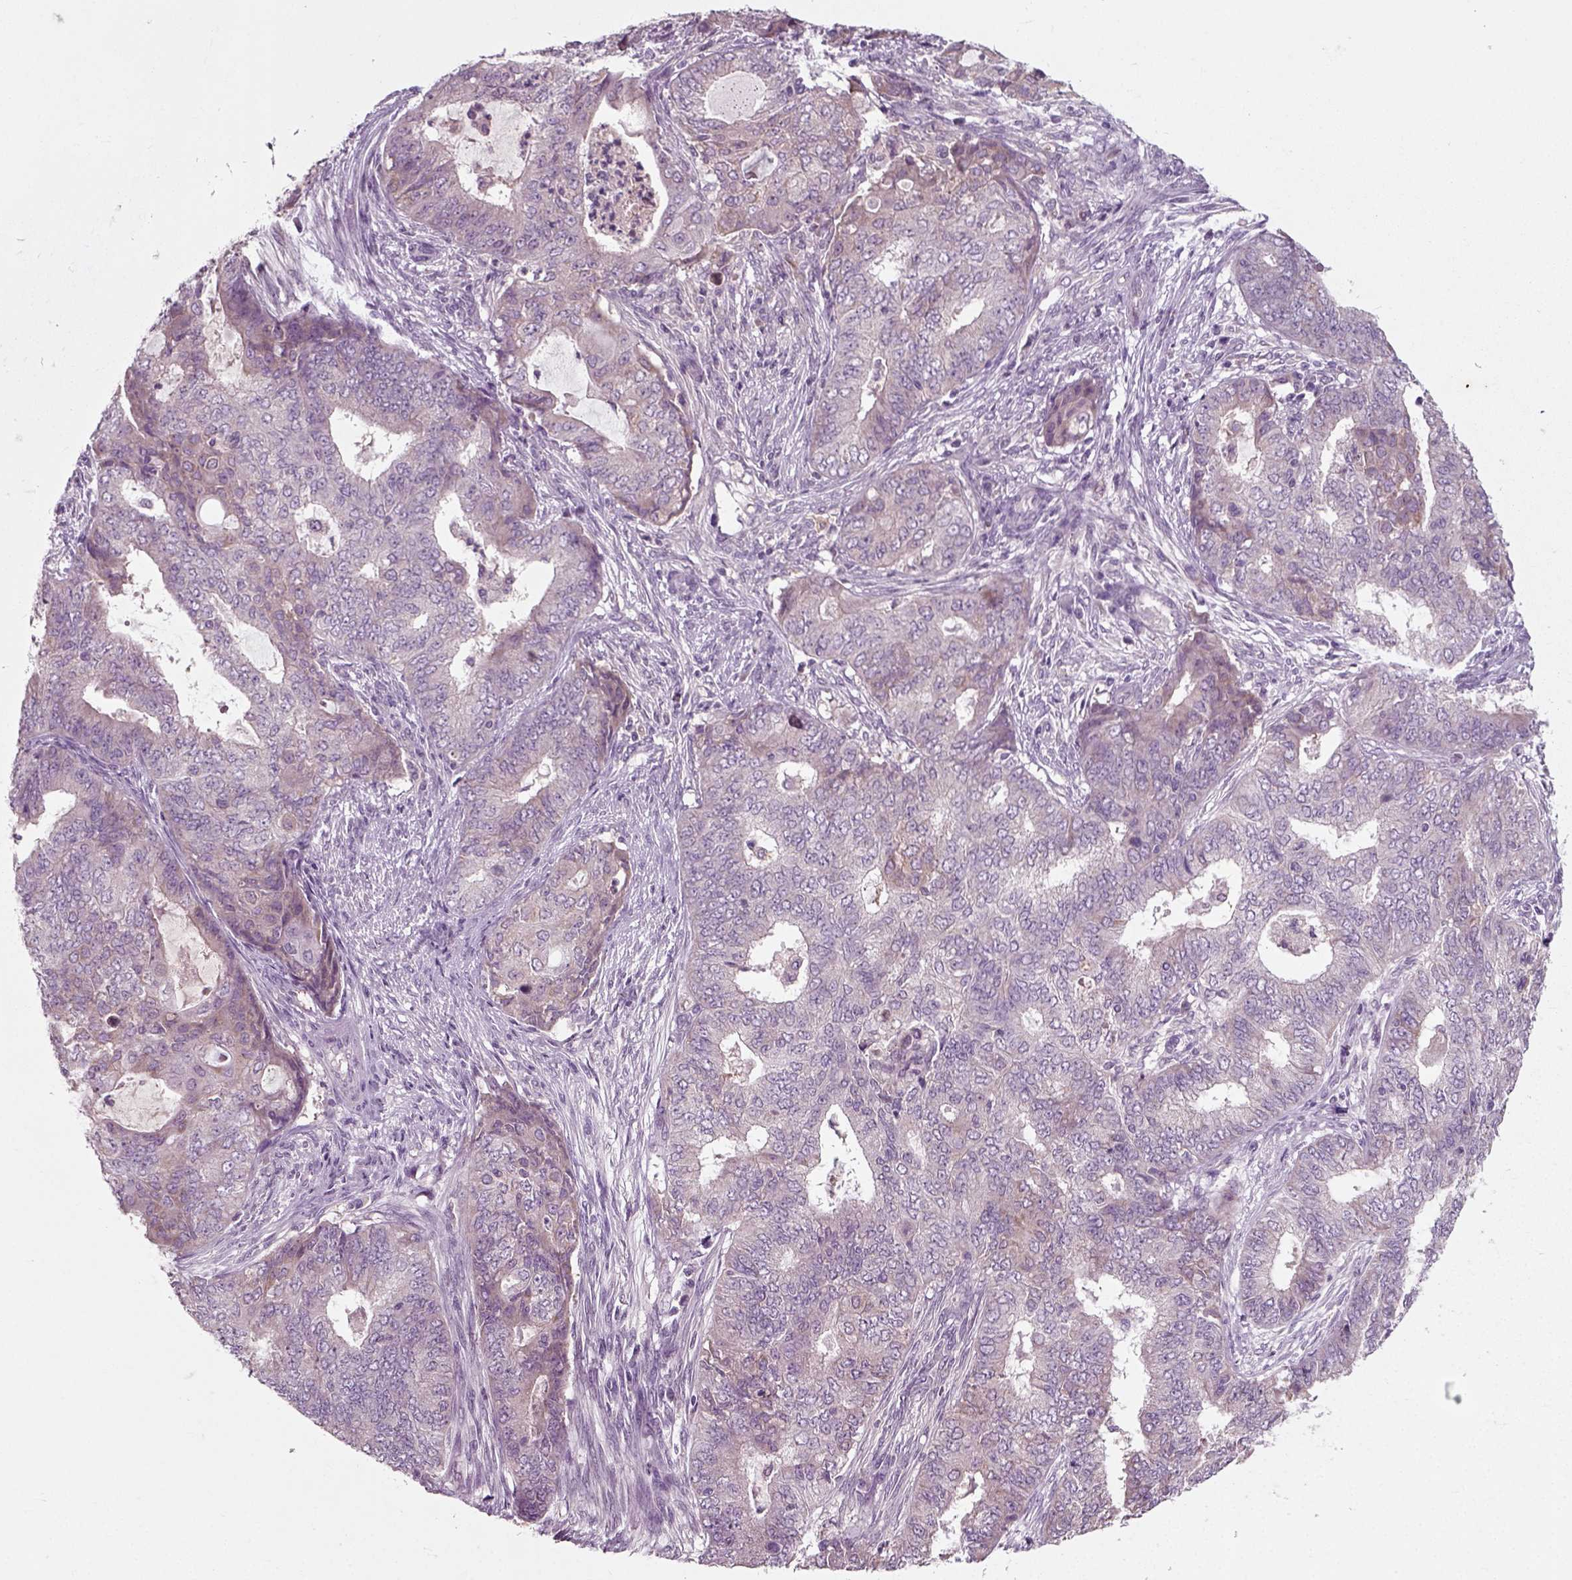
{"staining": {"intensity": "moderate", "quantity": "<25%", "location": "cytoplasmic/membranous"}, "tissue": "endometrial cancer", "cell_type": "Tumor cells", "image_type": "cancer", "snomed": [{"axis": "morphology", "description": "Adenocarcinoma, NOS"}, {"axis": "topography", "description": "Endometrium"}], "caption": "Brown immunohistochemical staining in human endometrial cancer (adenocarcinoma) shows moderate cytoplasmic/membranous expression in about <25% of tumor cells.", "gene": "RND2", "patient": {"sex": "female", "age": 62}}